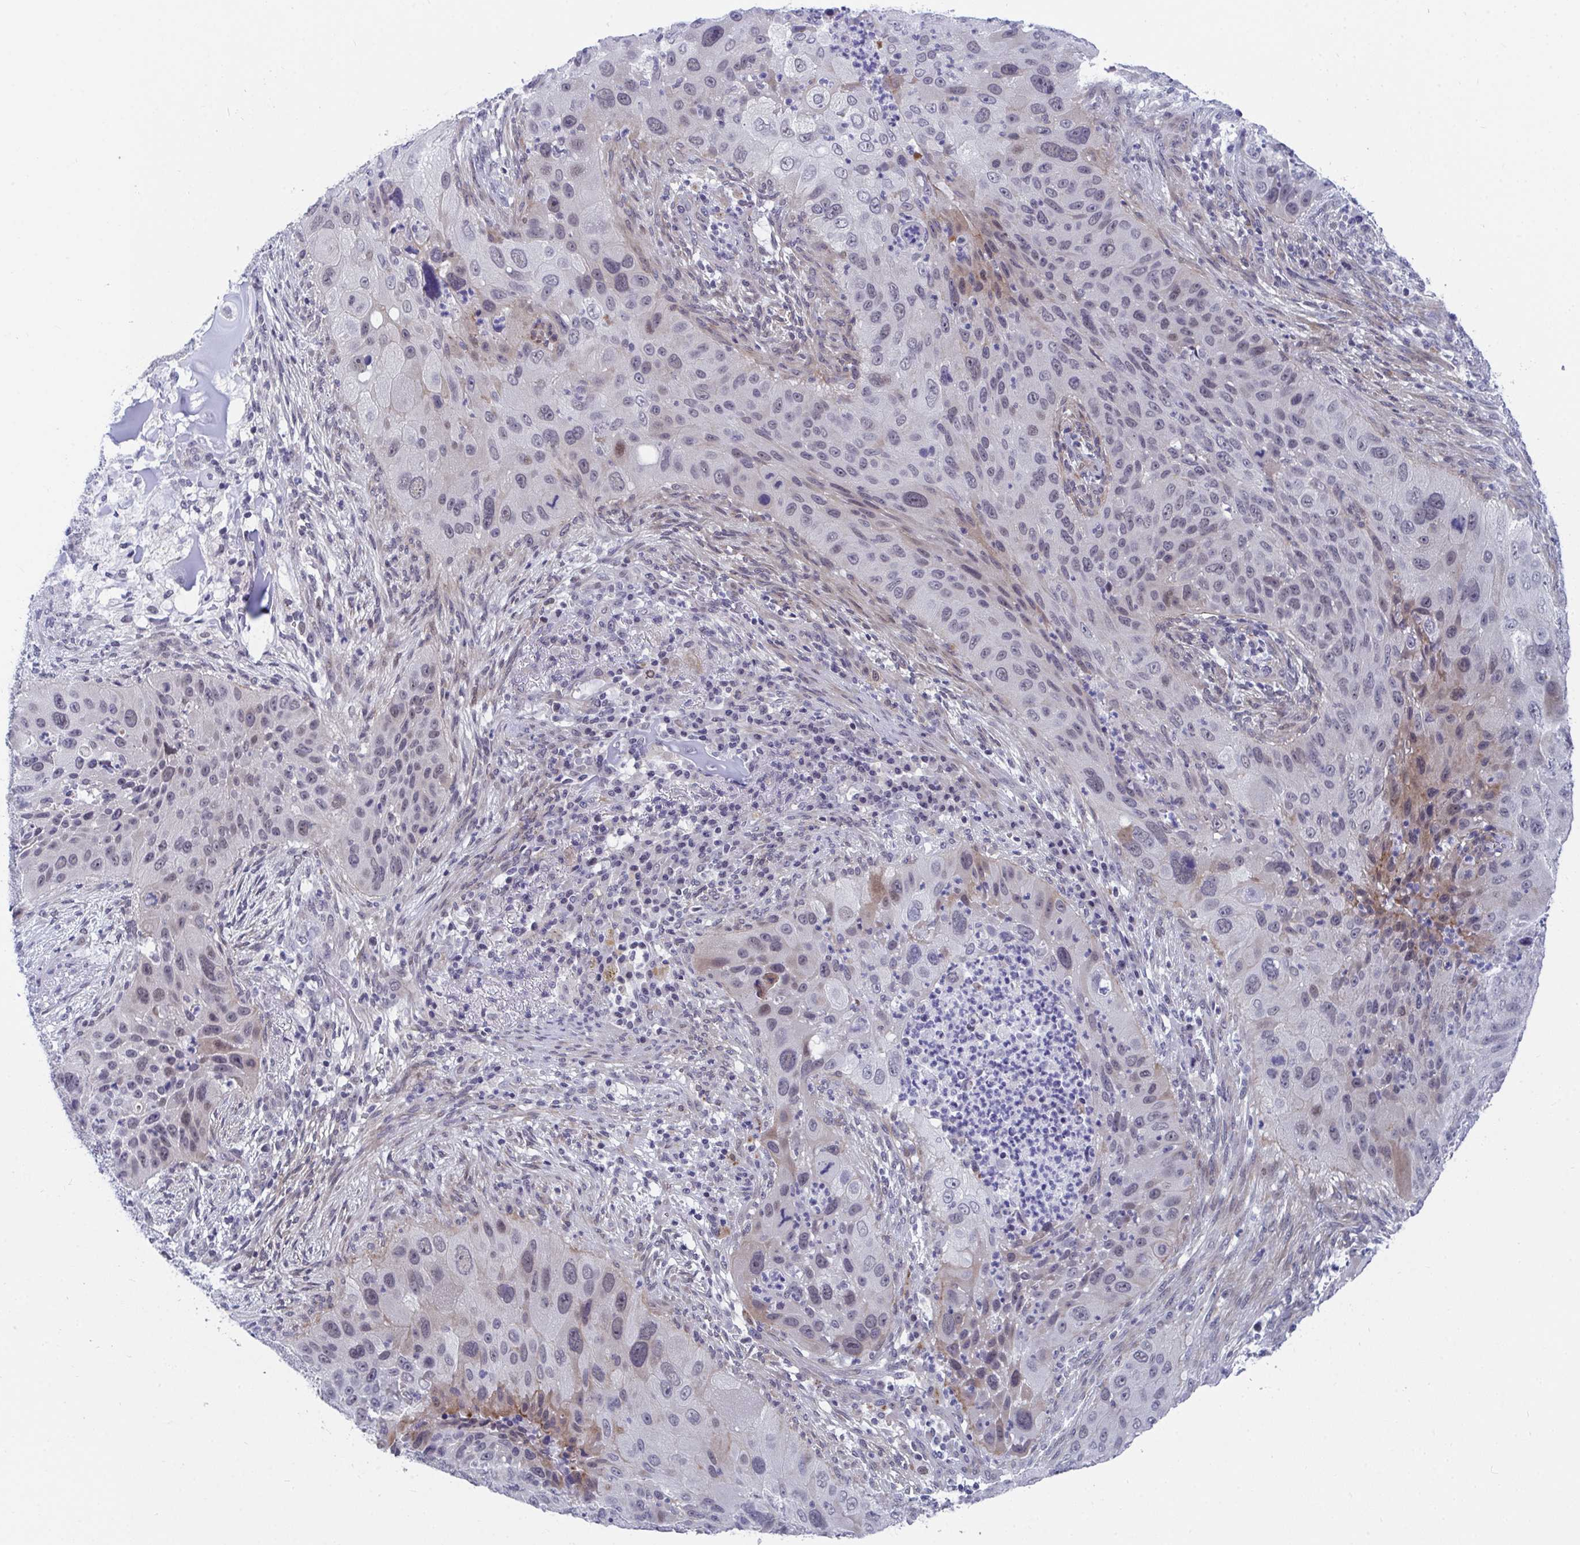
{"staining": {"intensity": "weak", "quantity": "25%-75%", "location": "cytoplasmic/membranous,nuclear"}, "tissue": "lung cancer", "cell_type": "Tumor cells", "image_type": "cancer", "snomed": [{"axis": "morphology", "description": "Squamous cell carcinoma, NOS"}, {"axis": "topography", "description": "Lung"}], "caption": "Brown immunohistochemical staining in human lung squamous cell carcinoma reveals weak cytoplasmic/membranous and nuclear expression in approximately 25%-75% of tumor cells. Using DAB (3,3'-diaminobenzidine) (brown) and hematoxylin (blue) stains, captured at high magnification using brightfield microscopy.", "gene": "DAOA", "patient": {"sex": "male", "age": 63}}